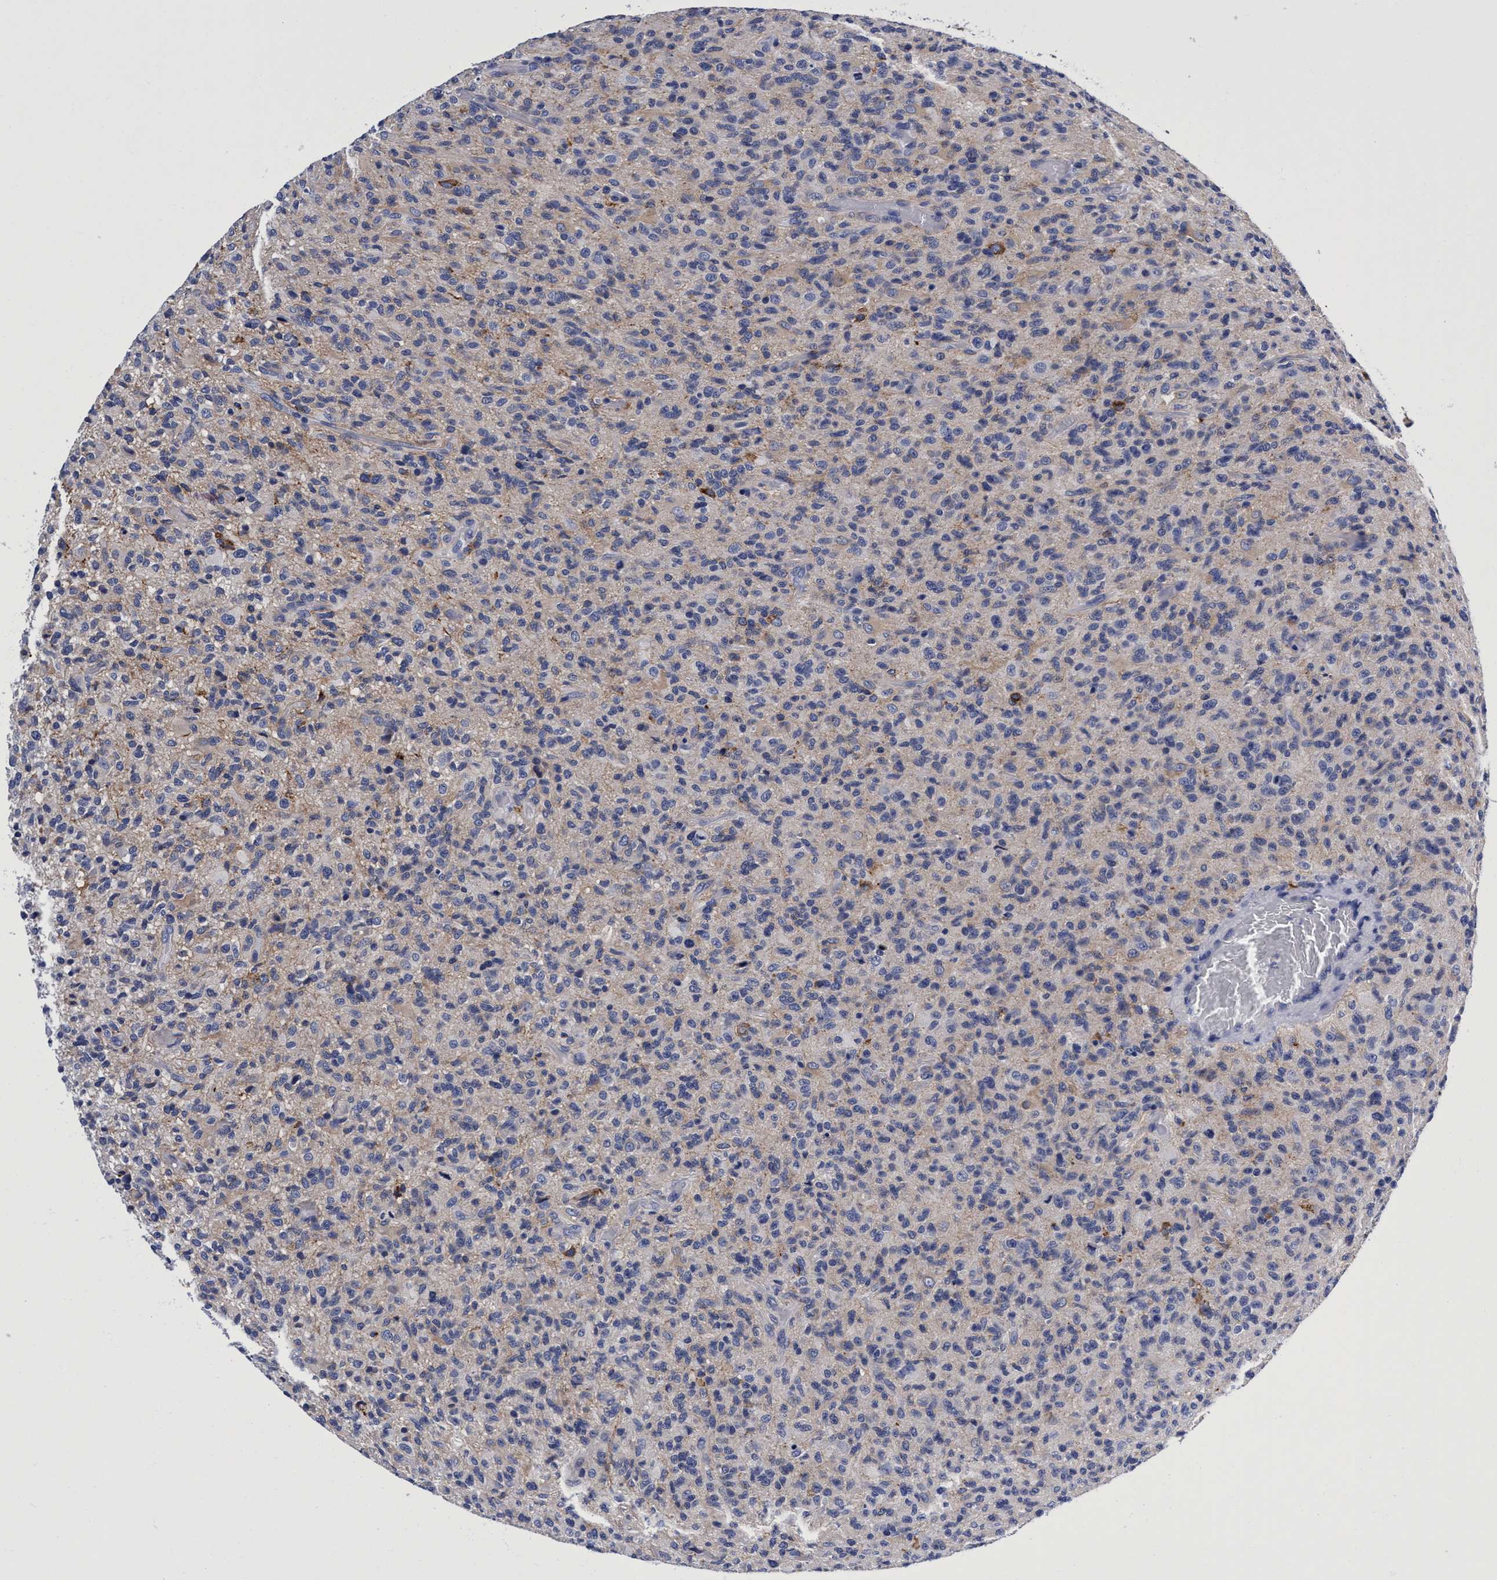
{"staining": {"intensity": "weak", "quantity": "<25%", "location": "cytoplasmic/membranous"}, "tissue": "glioma", "cell_type": "Tumor cells", "image_type": "cancer", "snomed": [{"axis": "morphology", "description": "Glioma, malignant, High grade"}, {"axis": "topography", "description": "Brain"}], "caption": "High magnification brightfield microscopy of malignant high-grade glioma stained with DAB (3,3'-diaminobenzidine) (brown) and counterstained with hematoxylin (blue): tumor cells show no significant positivity.", "gene": "PLPPR1", "patient": {"sex": "male", "age": 71}}